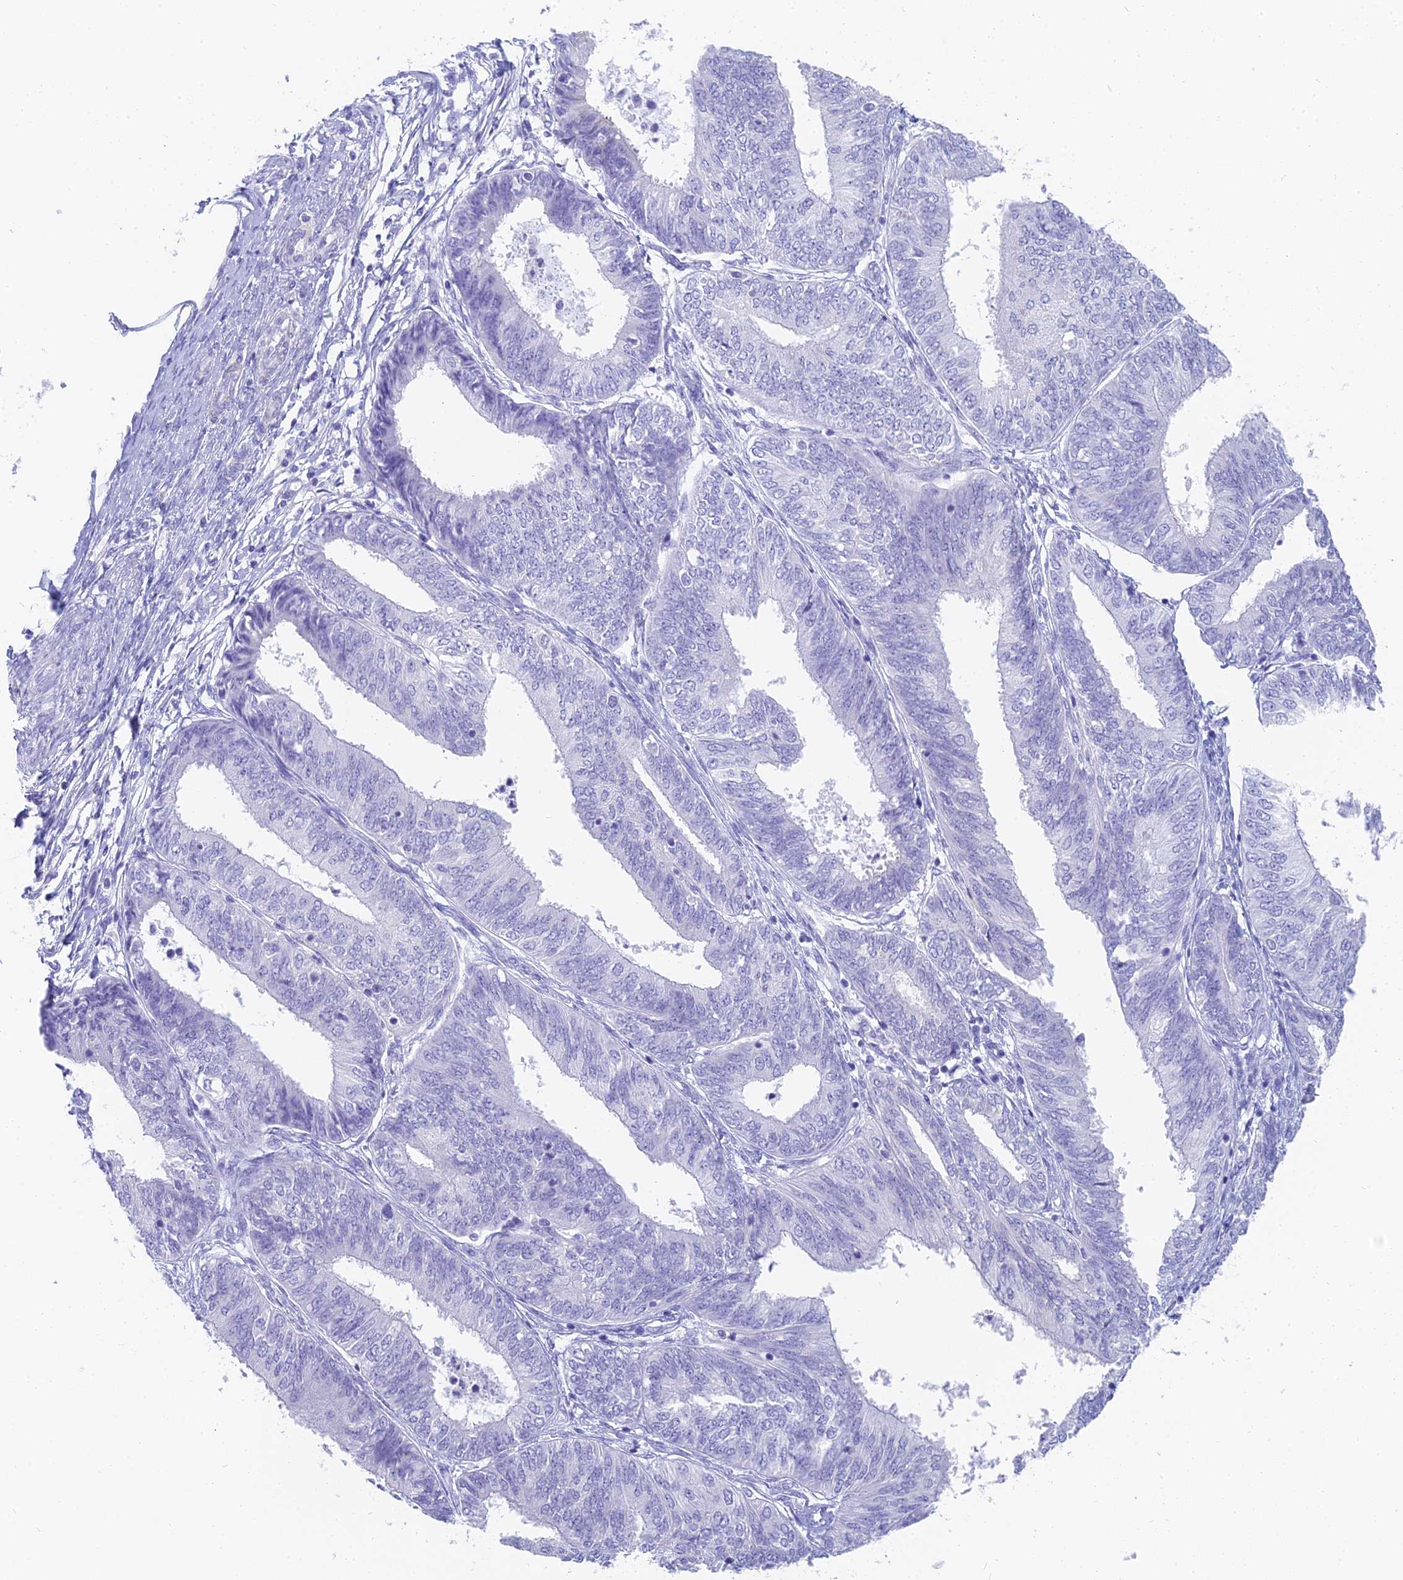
{"staining": {"intensity": "negative", "quantity": "none", "location": "none"}, "tissue": "endometrial cancer", "cell_type": "Tumor cells", "image_type": "cancer", "snomed": [{"axis": "morphology", "description": "Adenocarcinoma, NOS"}, {"axis": "topography", "description": "Endometrium"}], "caption": "High power microscopy micrograph of an immunohistochemistry (IHC) image of endometrial adenocarcinoma, revealing no significant expression in tumor cells.", "gene": "SLC36A2", "patient": {"sex": "female", "age": 58}}